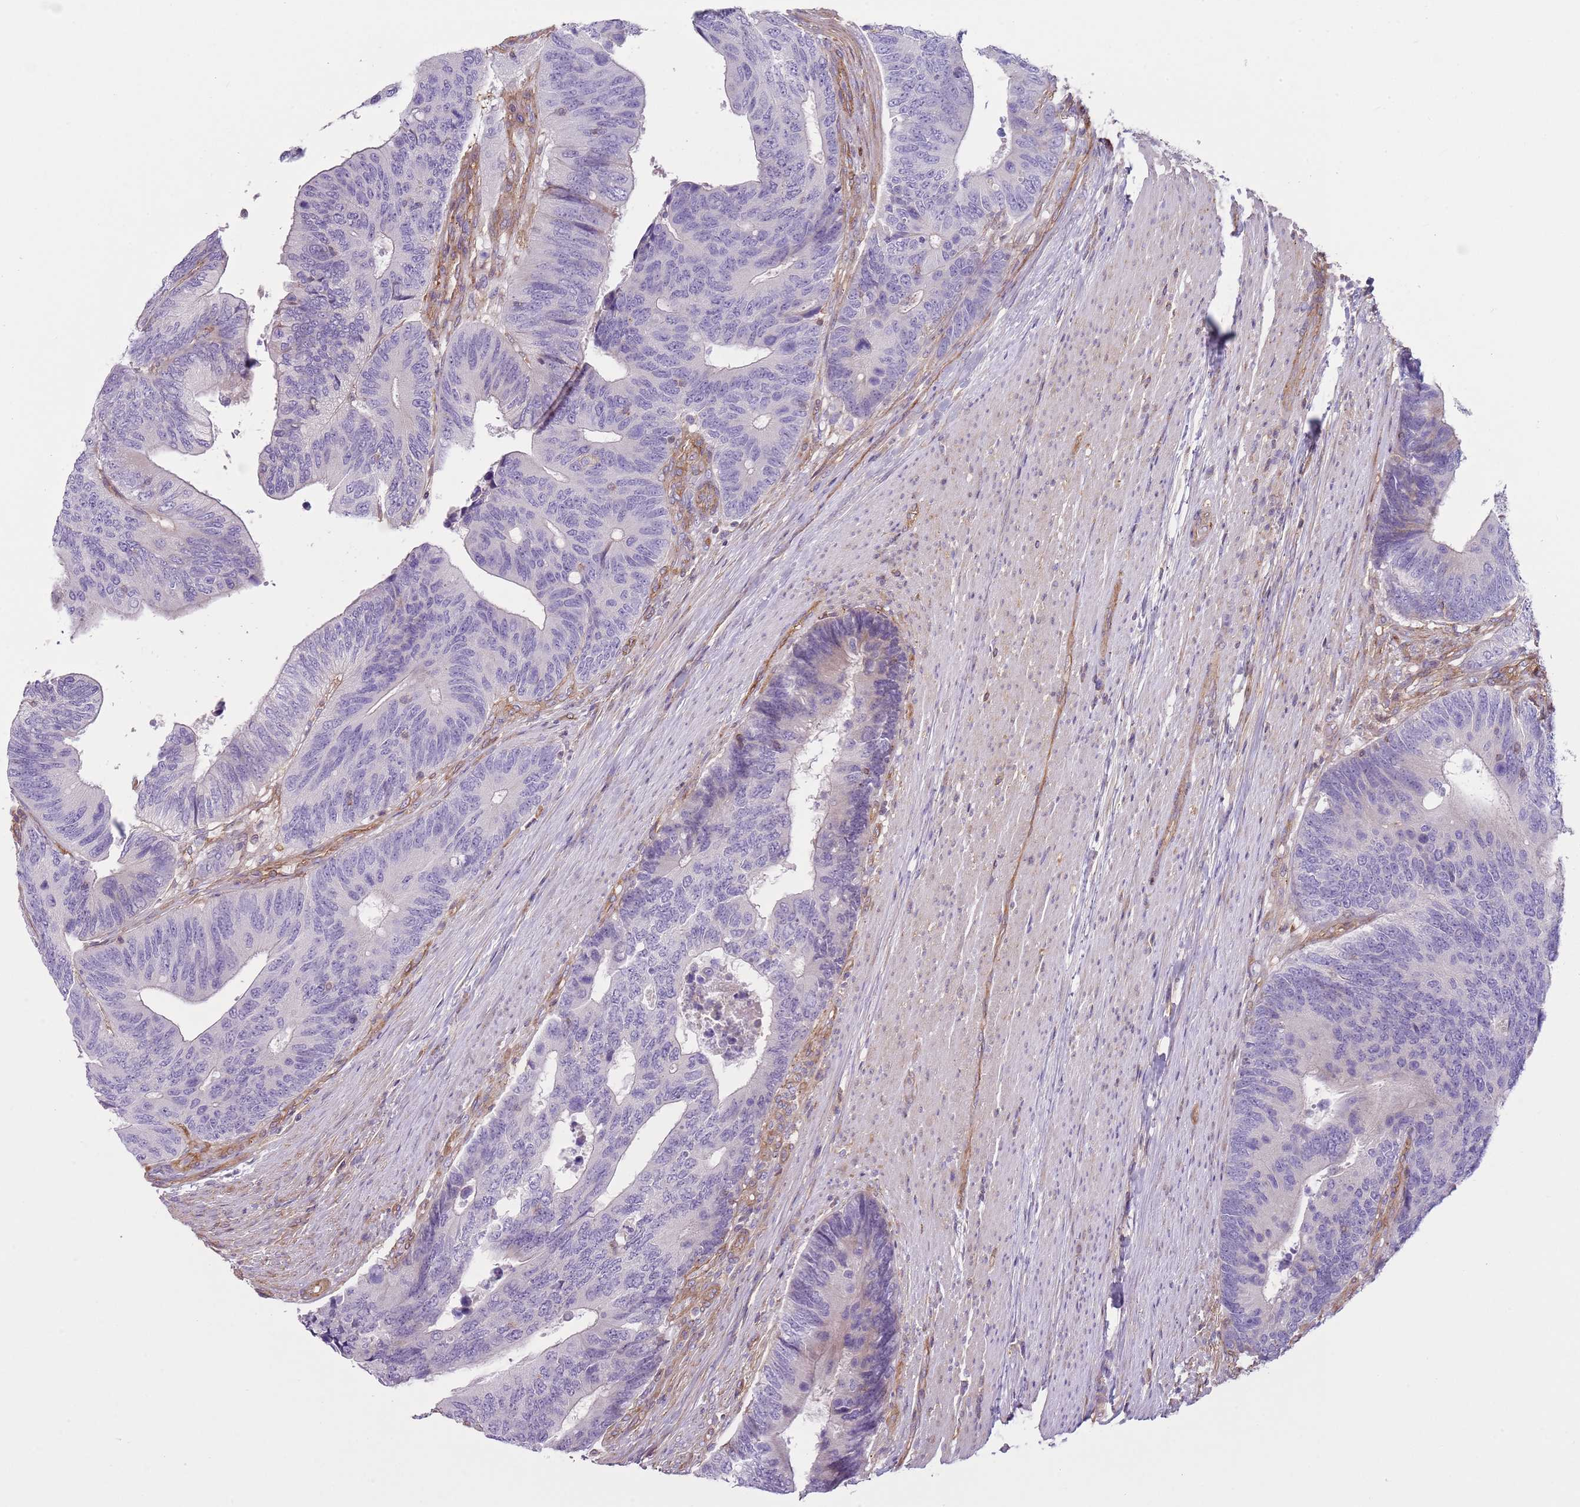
{"staining": {"intensity": "negative", "quantity": "none", "location": "none"}, "tissue": "colorectal cancer", "cell_type": "Tumor cells", "image_type": "cancer", "snomed": [{"axis": "morphology", "description": "Adenocarcinoma, NOS"}, {"axis": "topography", "description": "Colon"}], "caption": "This is a image of immunohistochemistry (IHC) staining of colorectal cancer, which shows no staining in tumor cells.", "gene": "GNAI3", "patient": {"sex": "male", "age": 87}}